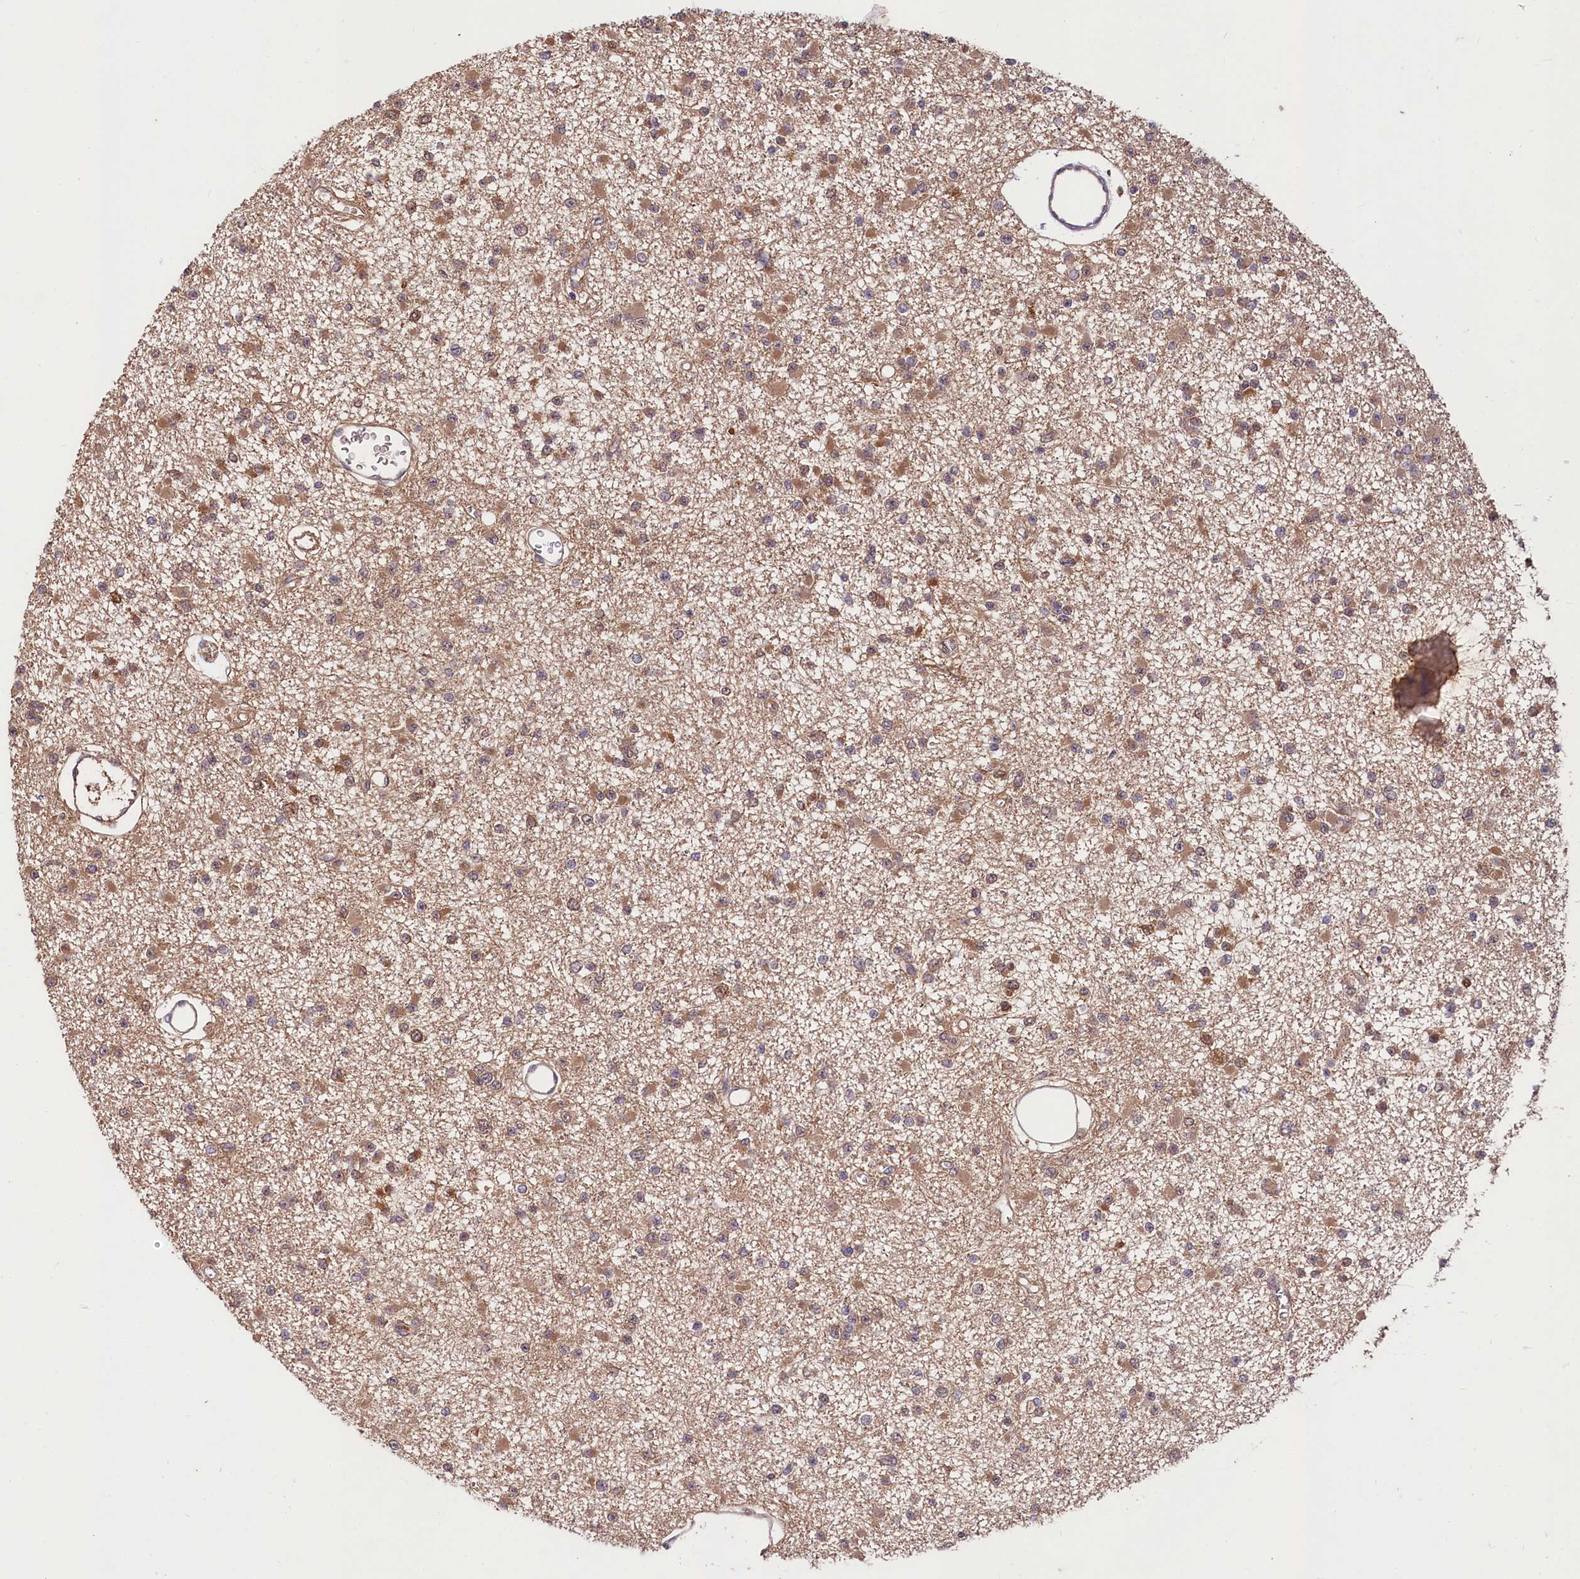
{"staining": {"intensity": "moderate", "quantity": ">75%", "location": "cytoplasmic/membranous"}, "tissue": "glioma", "cell_type": "Tumor cells", "image_type": "cancer", "snomed": [{"axis": "morphology", "description": "Glioma, malignant, Low grade"}, {"axis": "topography", "description": "Brain"}], "caption": "An immunohistochemistry image of neoplastic tissue is shown. Protein staining in brown shows moderate cytoplasmic/membranous positivity in glioma within tumor cells.", "gene": "KLRB1", "patient": {"sex": "female", "age": 22}}